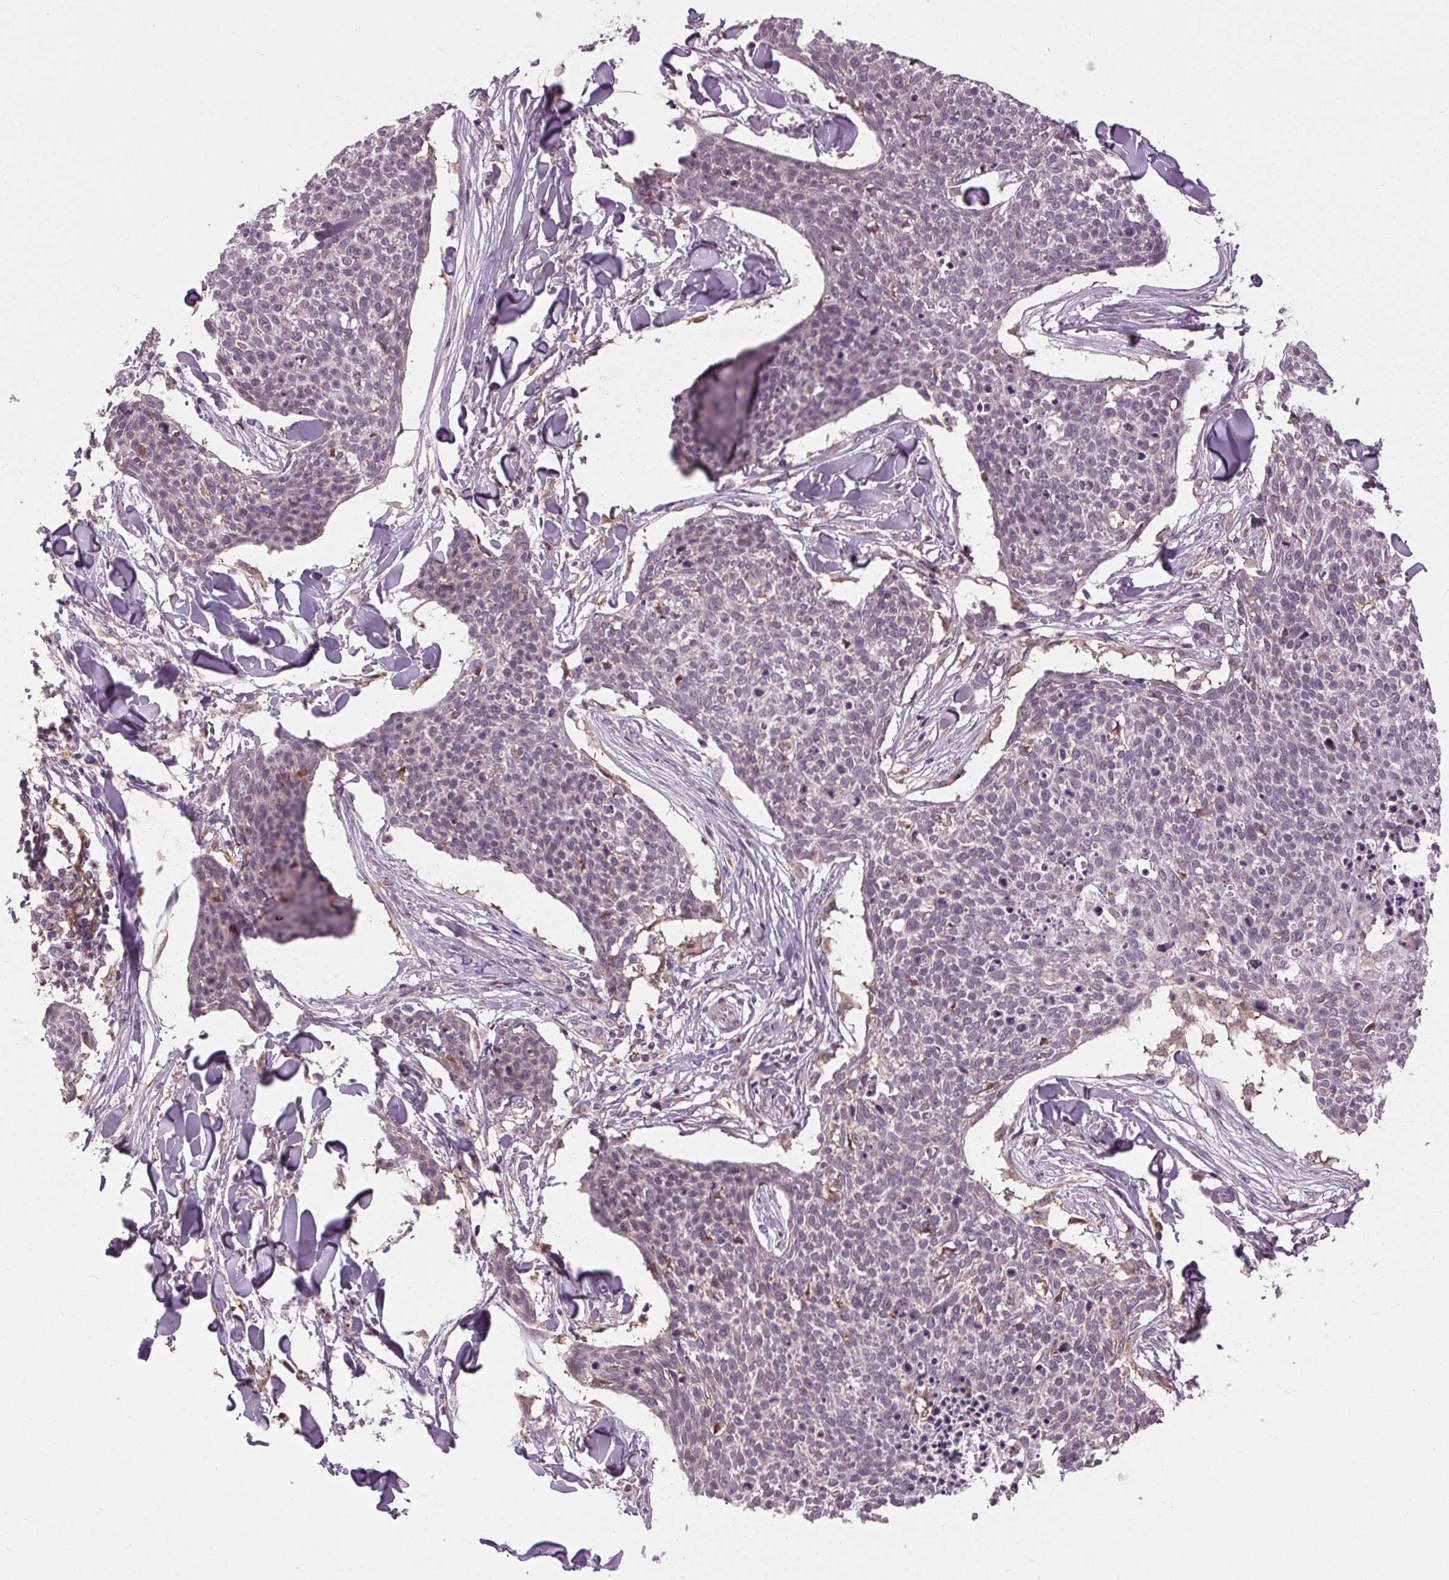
{"staining": {"intensity": "negative", "quantity": "none", "location": "none"}, "tissue": "skin cancer", "cell_type": "Tumor cells", "image_type": "cancer", "snomed": [{"axis": "morphology", "description": "Squamous cell carcinoma, NOS"}, {"axis": "topography", "description": "Skin"}, {"axis": "topography", "description": "Vulva"}], "caption": "An immunohistochemistry (IHC) image of skin cancer is shown. There is no staining in tumor cells of skin cancer.", "gene": "BSDC1", "patient": {"sex": "female", "age": 75}}